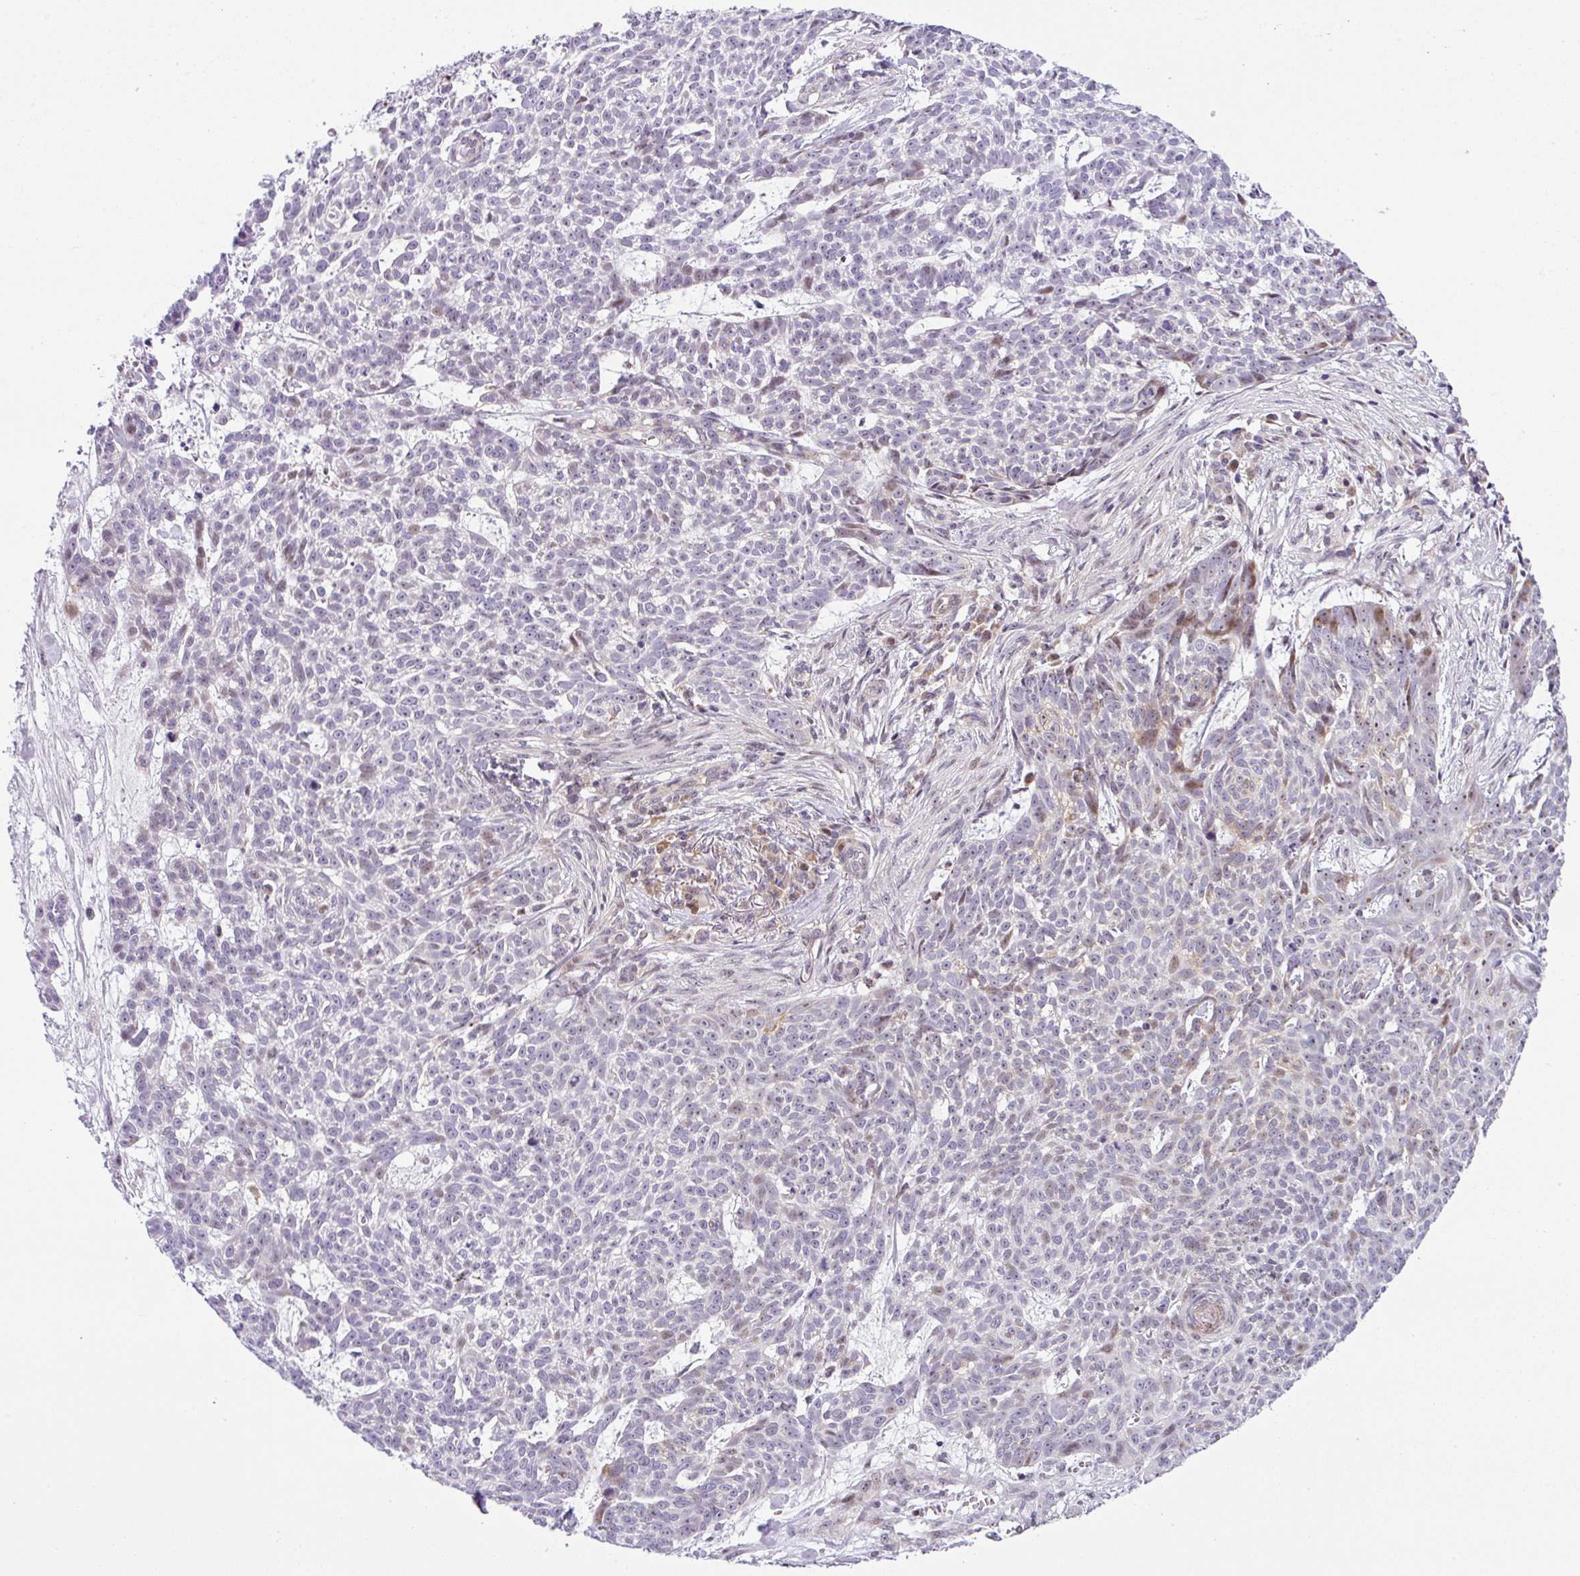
{"staining": {"intensity": "weak", "quantity": "<25%", "location": "nuclear"}, "tissue": "skin cancer", "cell_type": "Tumor cells", "image_type": "cancer", "snomed": [{"axis": "morphology", "description": "Basal cell carcinoma"}, {"axis": "topography", "description": "Skin"}], "caption": "Protein analysis of skin cancer displays no significant staining in tumor cells.", "gene": "NDUFB2", "patient": {"sex": "female", "age": 93}}